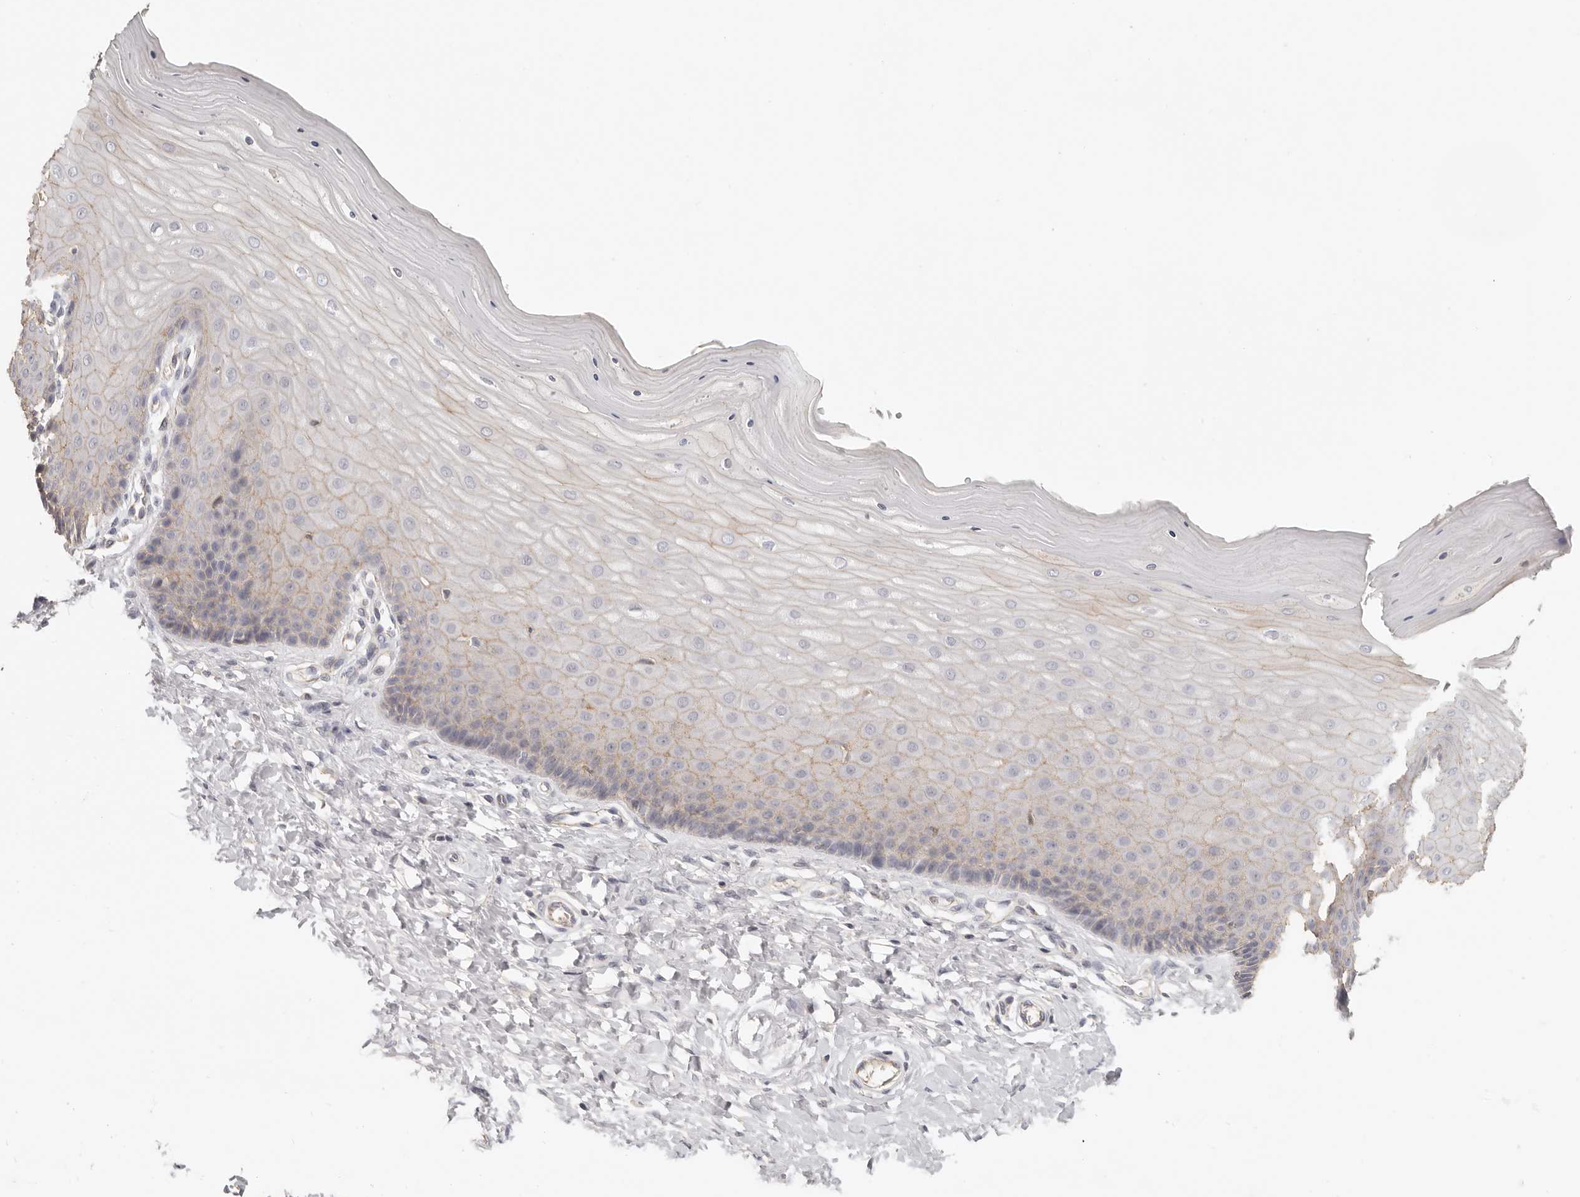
{"staining": {"intensity": "moderate", "quantity": ">75%", "location": "cytoplasmic/membranous"}, "tissue": "cervix", "cell_type": "Glandular cells", "image_type": "normal", "snomed": [{"axis": "morphology", "description": "Normal tissue, NOS"}, {"axis": "topography", "description": "Cervix"}], "caption": "The histopathology image shows immunohistochemical staining of unremarkable cervix. There is moderate cytoplasmic/membranous positivity is present in about >75% of glandular cells.", "gene": "ANXA9", "patient": {"sex": "female", "age": 55}}